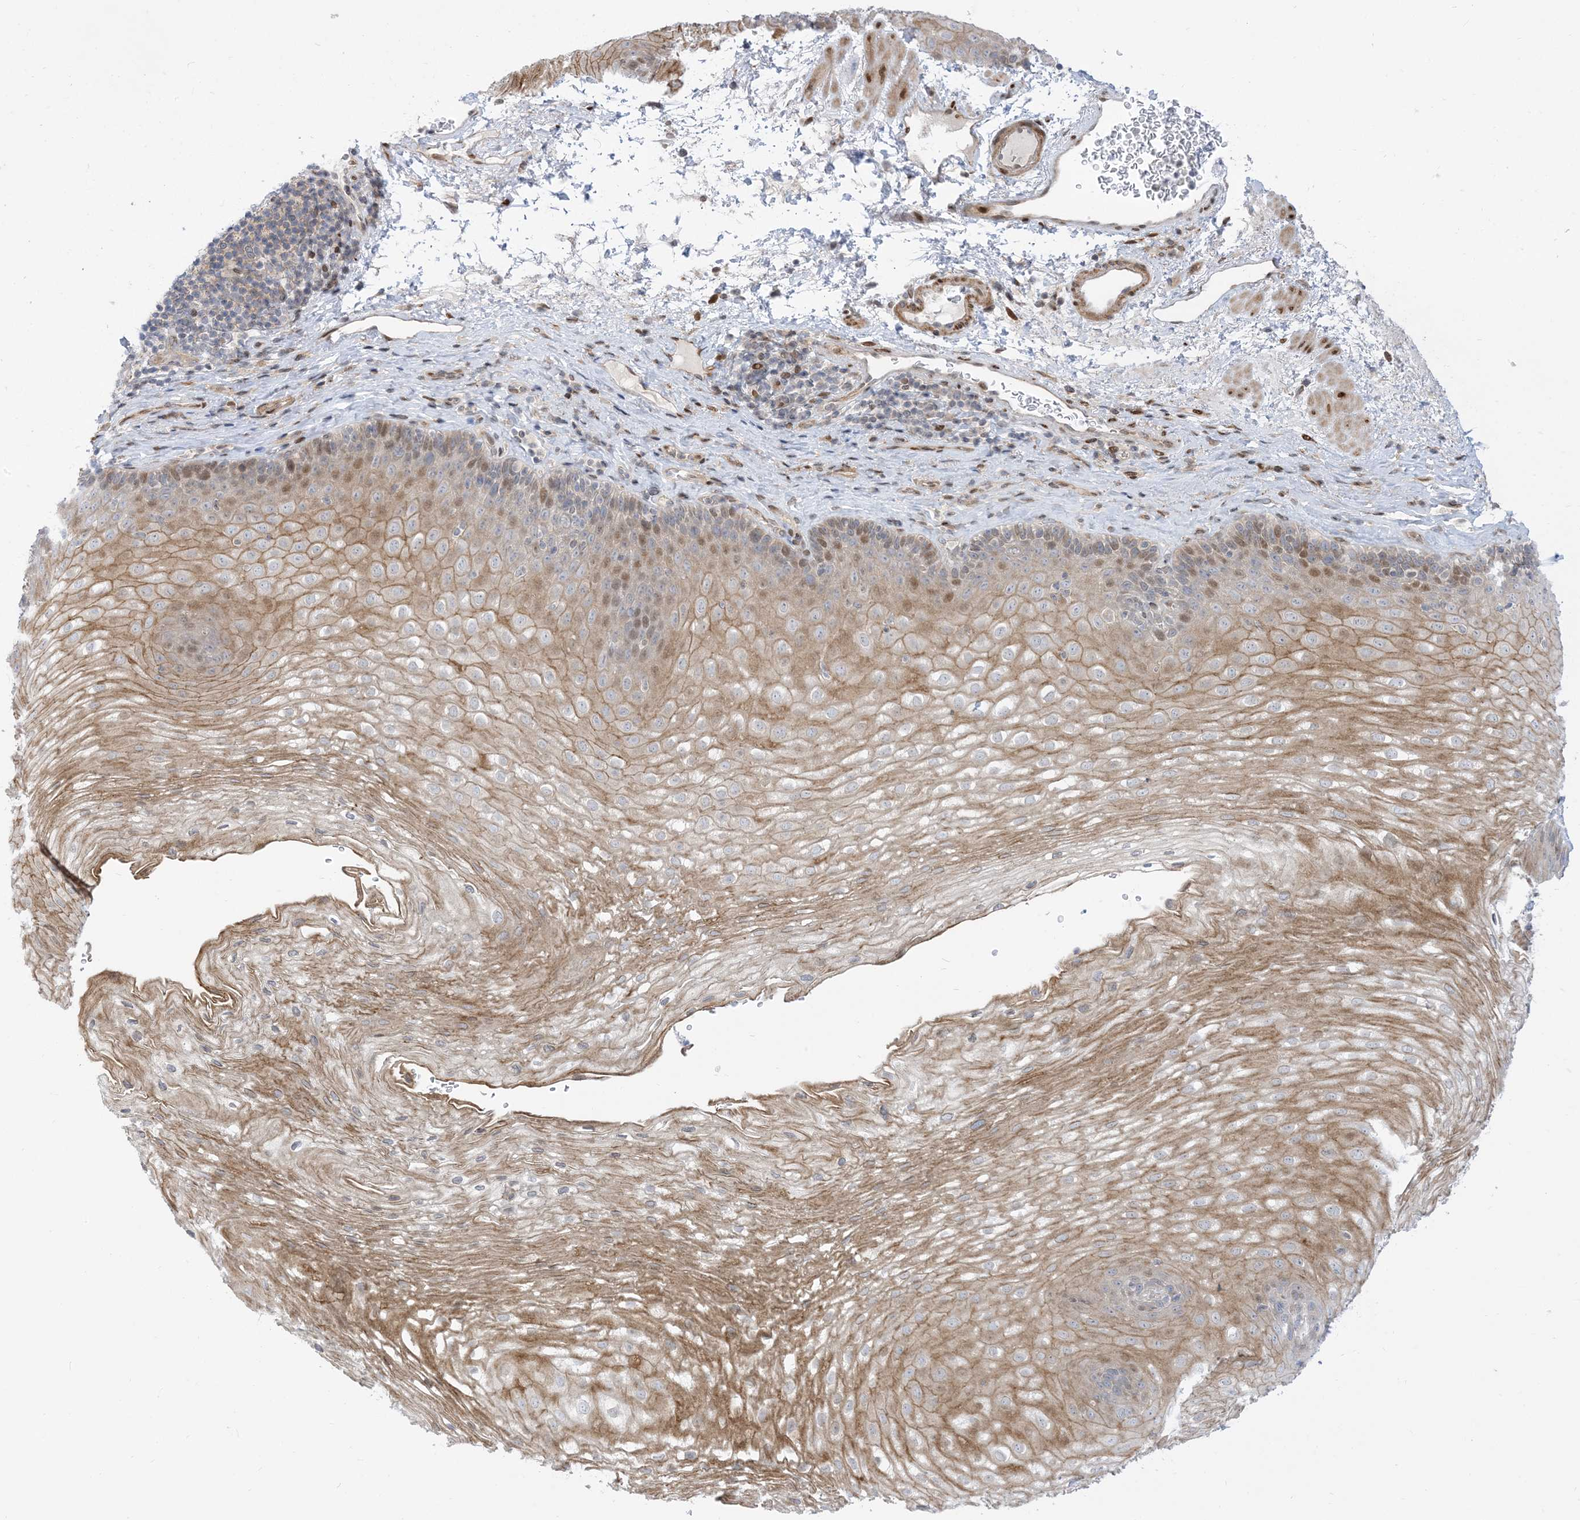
{"staining": {"intensity": "moderate", "quantity": ">75%", "location": "cytoplasmic/membranous,nuclear"}, "tissue": "esophagus", "cell_type": "Squamous epithelial cells", "image_type": "normal", "snomed": [{"axis": "morphology", "description": "Normal tissue, NOS"}, {"axis": "topography", "description": "Esophagus"}], "caption": "Protein analysis of unremarkable esophagus displays moderate cytoplasmic/membranous,nuclear expression in approximately >75% of squamous epithelial cells.", "gene": "TYSND1", "patient": {"sex": "female", "age": 66}}